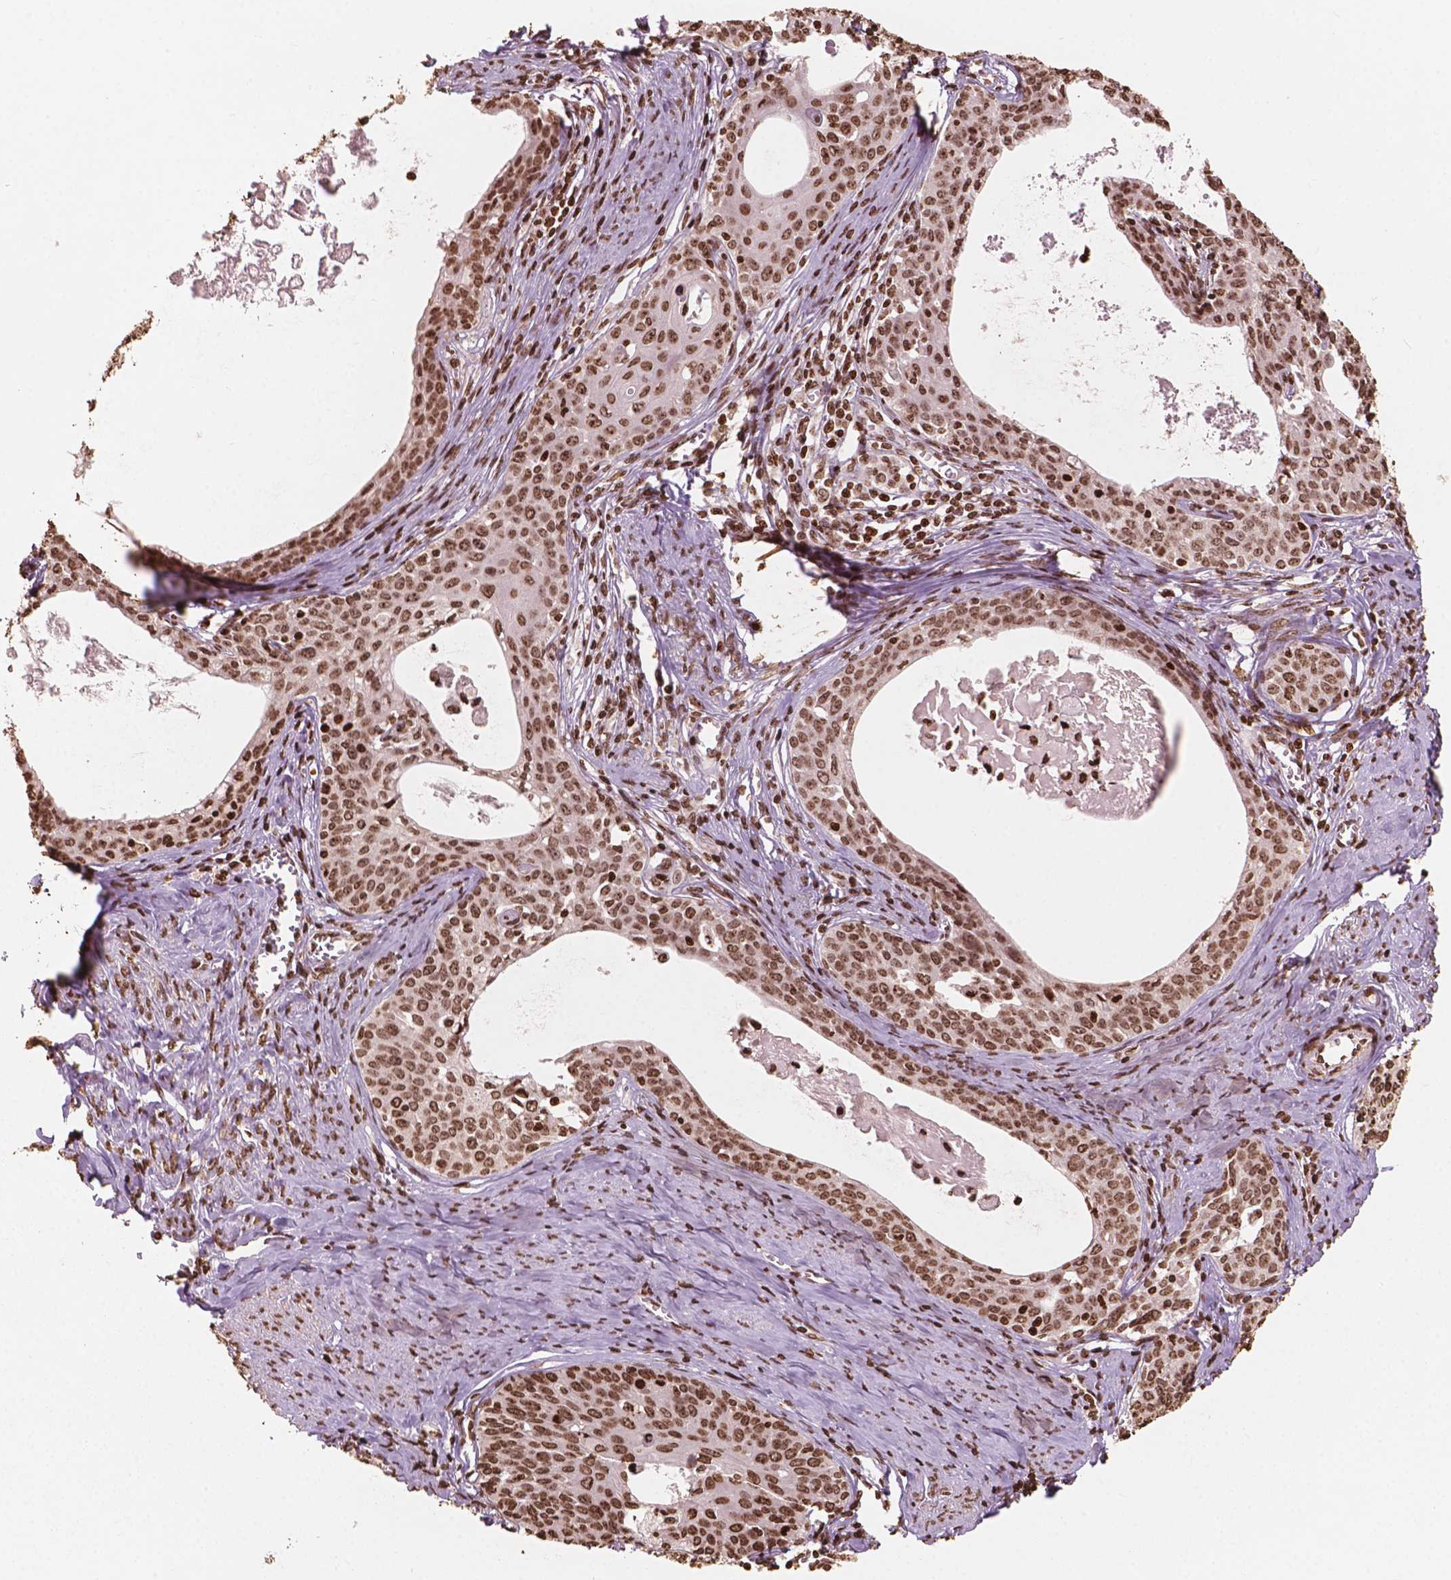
{"staining": {"intensity": "moderate", "quantity": ">75%", "location": "nuclear"}, "tissue": "cervical cancer", "cell_type": "Tumor cells", "image_type": "cancer", "snomed": [{"axis": "morphology", "description": "Squamous cell carcinoma, NOS"}, {"axis": "morphology", "description": "Adenocarcinoma, NOS"}, {"axis": "topography", "description": "Cervix"}], "caption": "Immunohistochemical staining of human cervical cancer reveals moderate nuclear protein staining in approximately >75% of tumor cells.", "gene": "H3C7", "patient": {"sex": "female", "age": 52}}